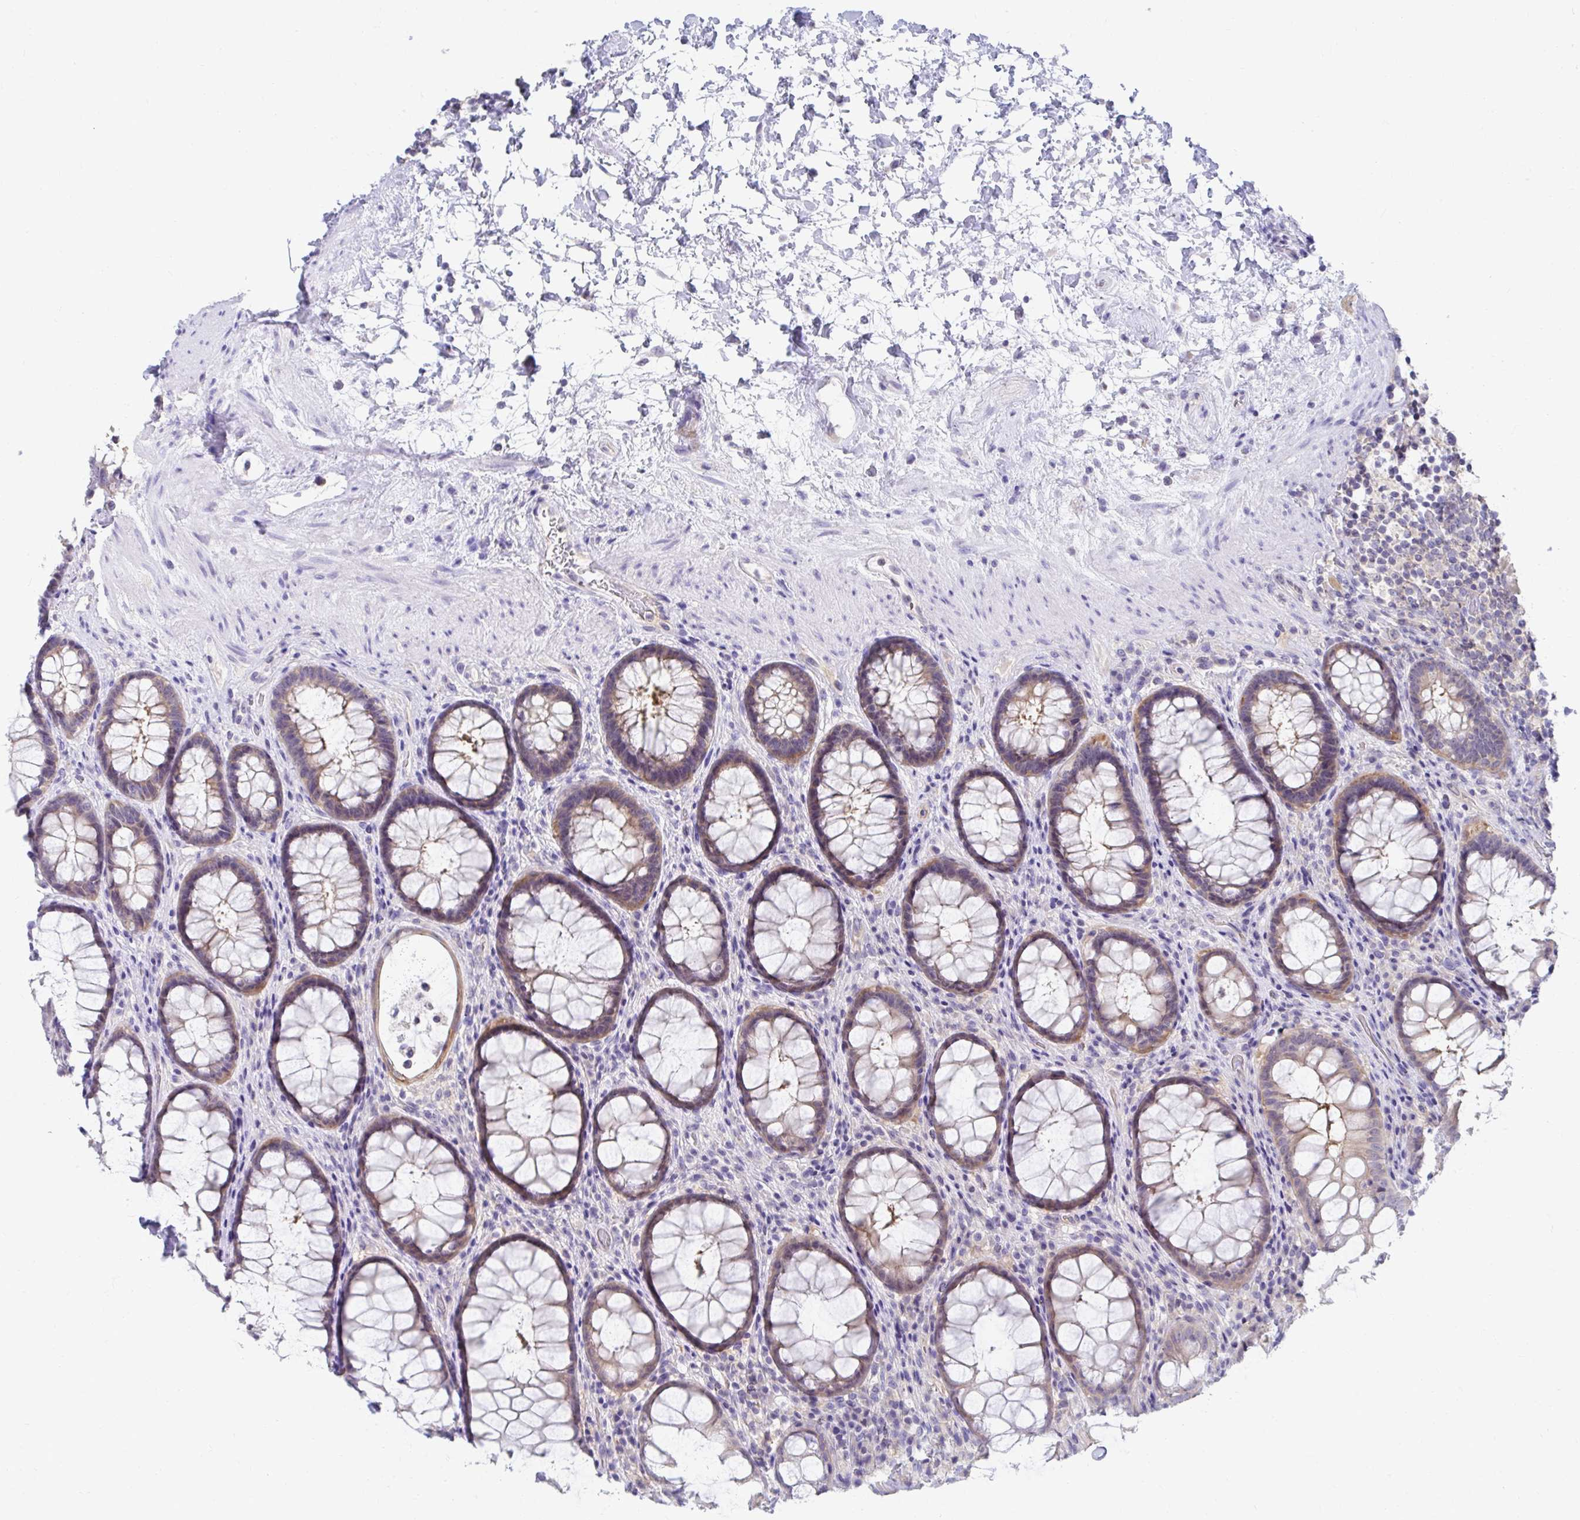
{"staining": {"intensity": "weak", "quantity": ">75%", "location": "cytoplasmic/membranous"}, "tissue": "rectum", "cell_type": "Glandular cells", "image_type": "normal", "snomed": [{"axis": "morphology", "description": "Normal tissue, NOS"}, {"axis": "topography", "description": "Rectum"}], "caption": "Immunohistochemistry (IHC) photomicrograph of normal rectum: human rectum stained using immunohistochemistry (IHC) exhibits low levels of weak protein expression localized specifically in the cytoplasmic/membranous of glandular cells, appearing as a cytoplasmic/membranous brown color.", "gene": "C19orf81", "patient": {"sex": "male", "age": 72}}